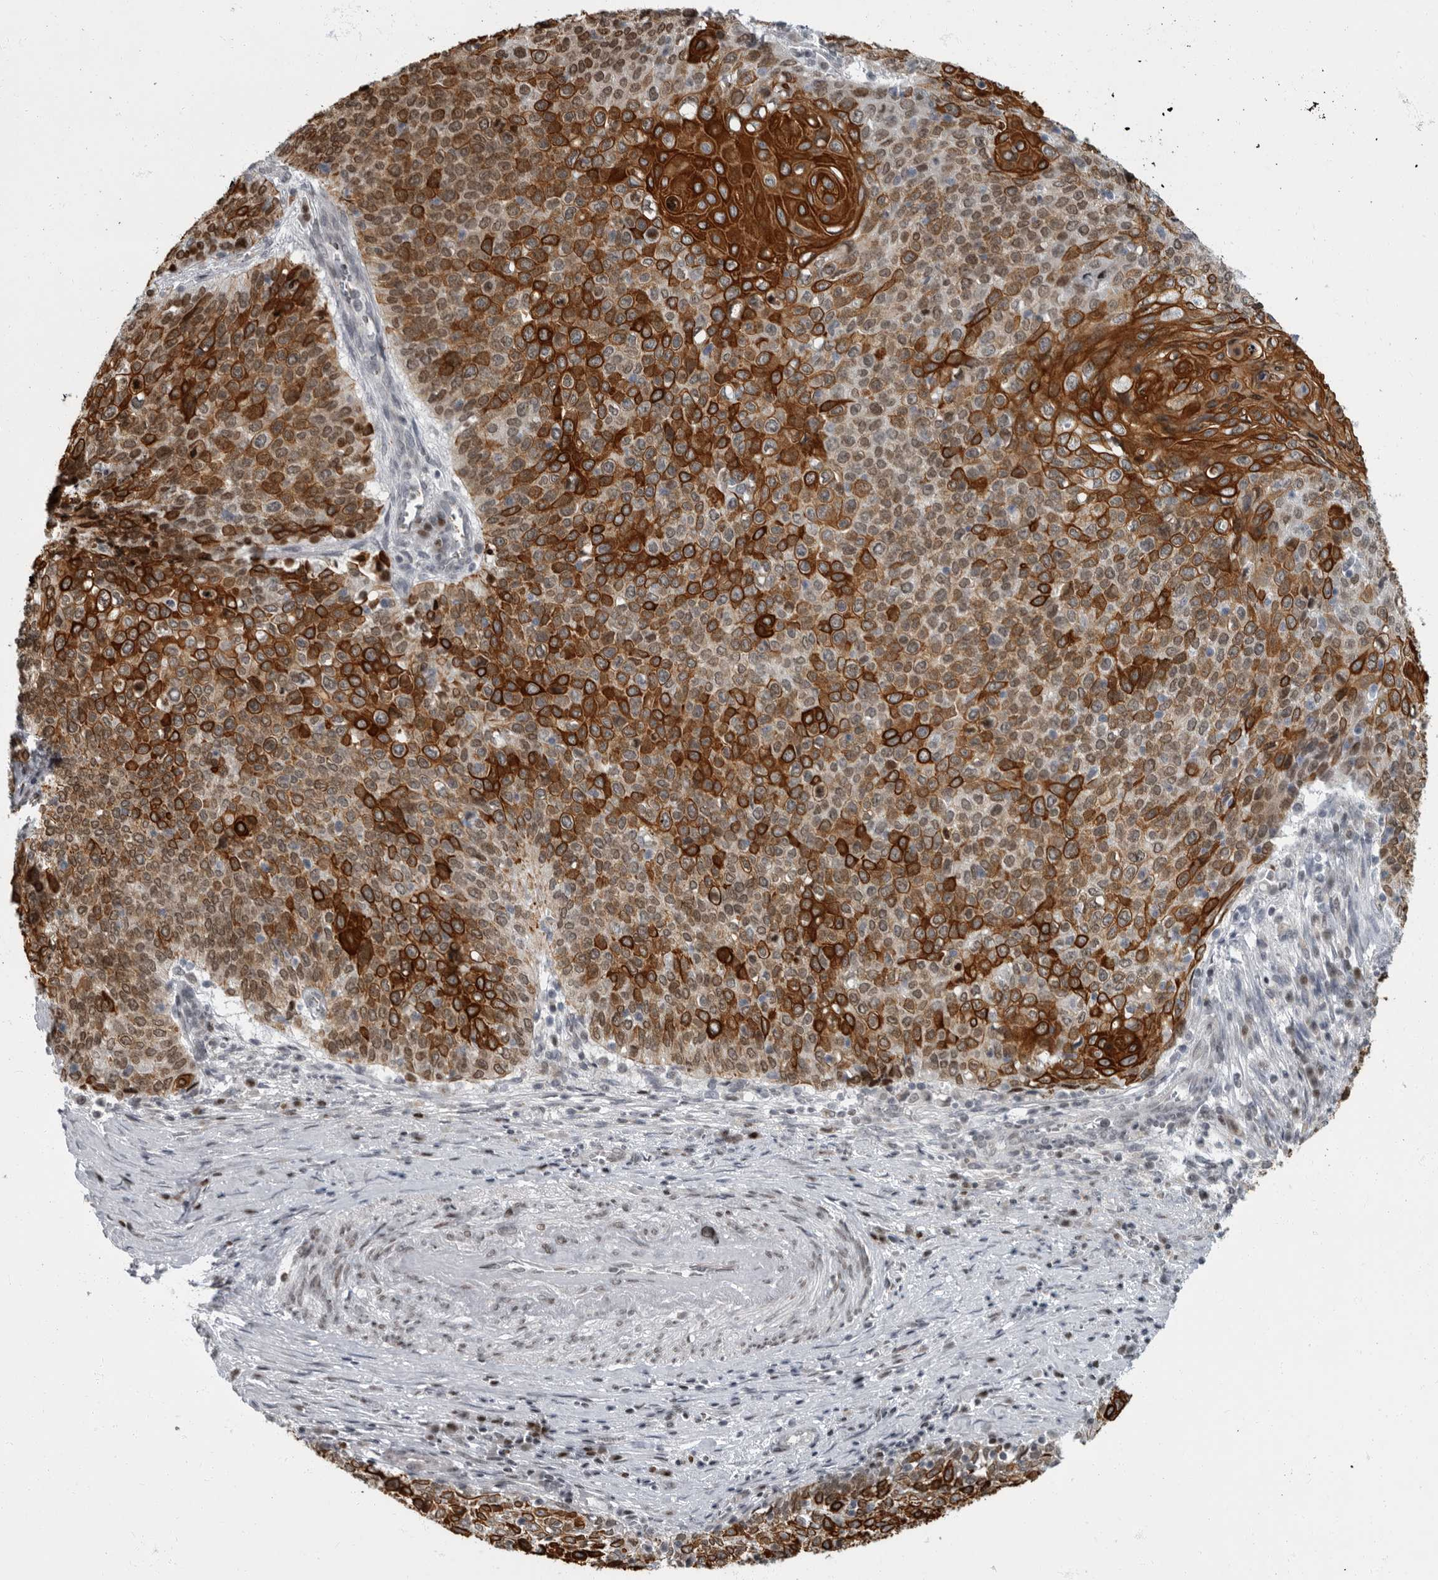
{"staining": {"intensity": "strong", "quantity": ">75%", "location": "cytoplasmic/membranous"}, "tissue": "cervical cancer", "cell_type": "Tumor cells", "image_type": "cancer", "snomed": [{"axis": "morphology", "description": "Squamous cell carcinoma, NOS"}, {"axis": "topography", "description": "Cervix"}], "caption": "About >75% of tumor cells in human squamous cell carcinoma (cervical) demonstrate strong cytoplasmic/membranous protein positivity as visualized by brown immunohistochemical staining.", "gene": "EVI5", "patient": {"sex": "female", "age": 39}}